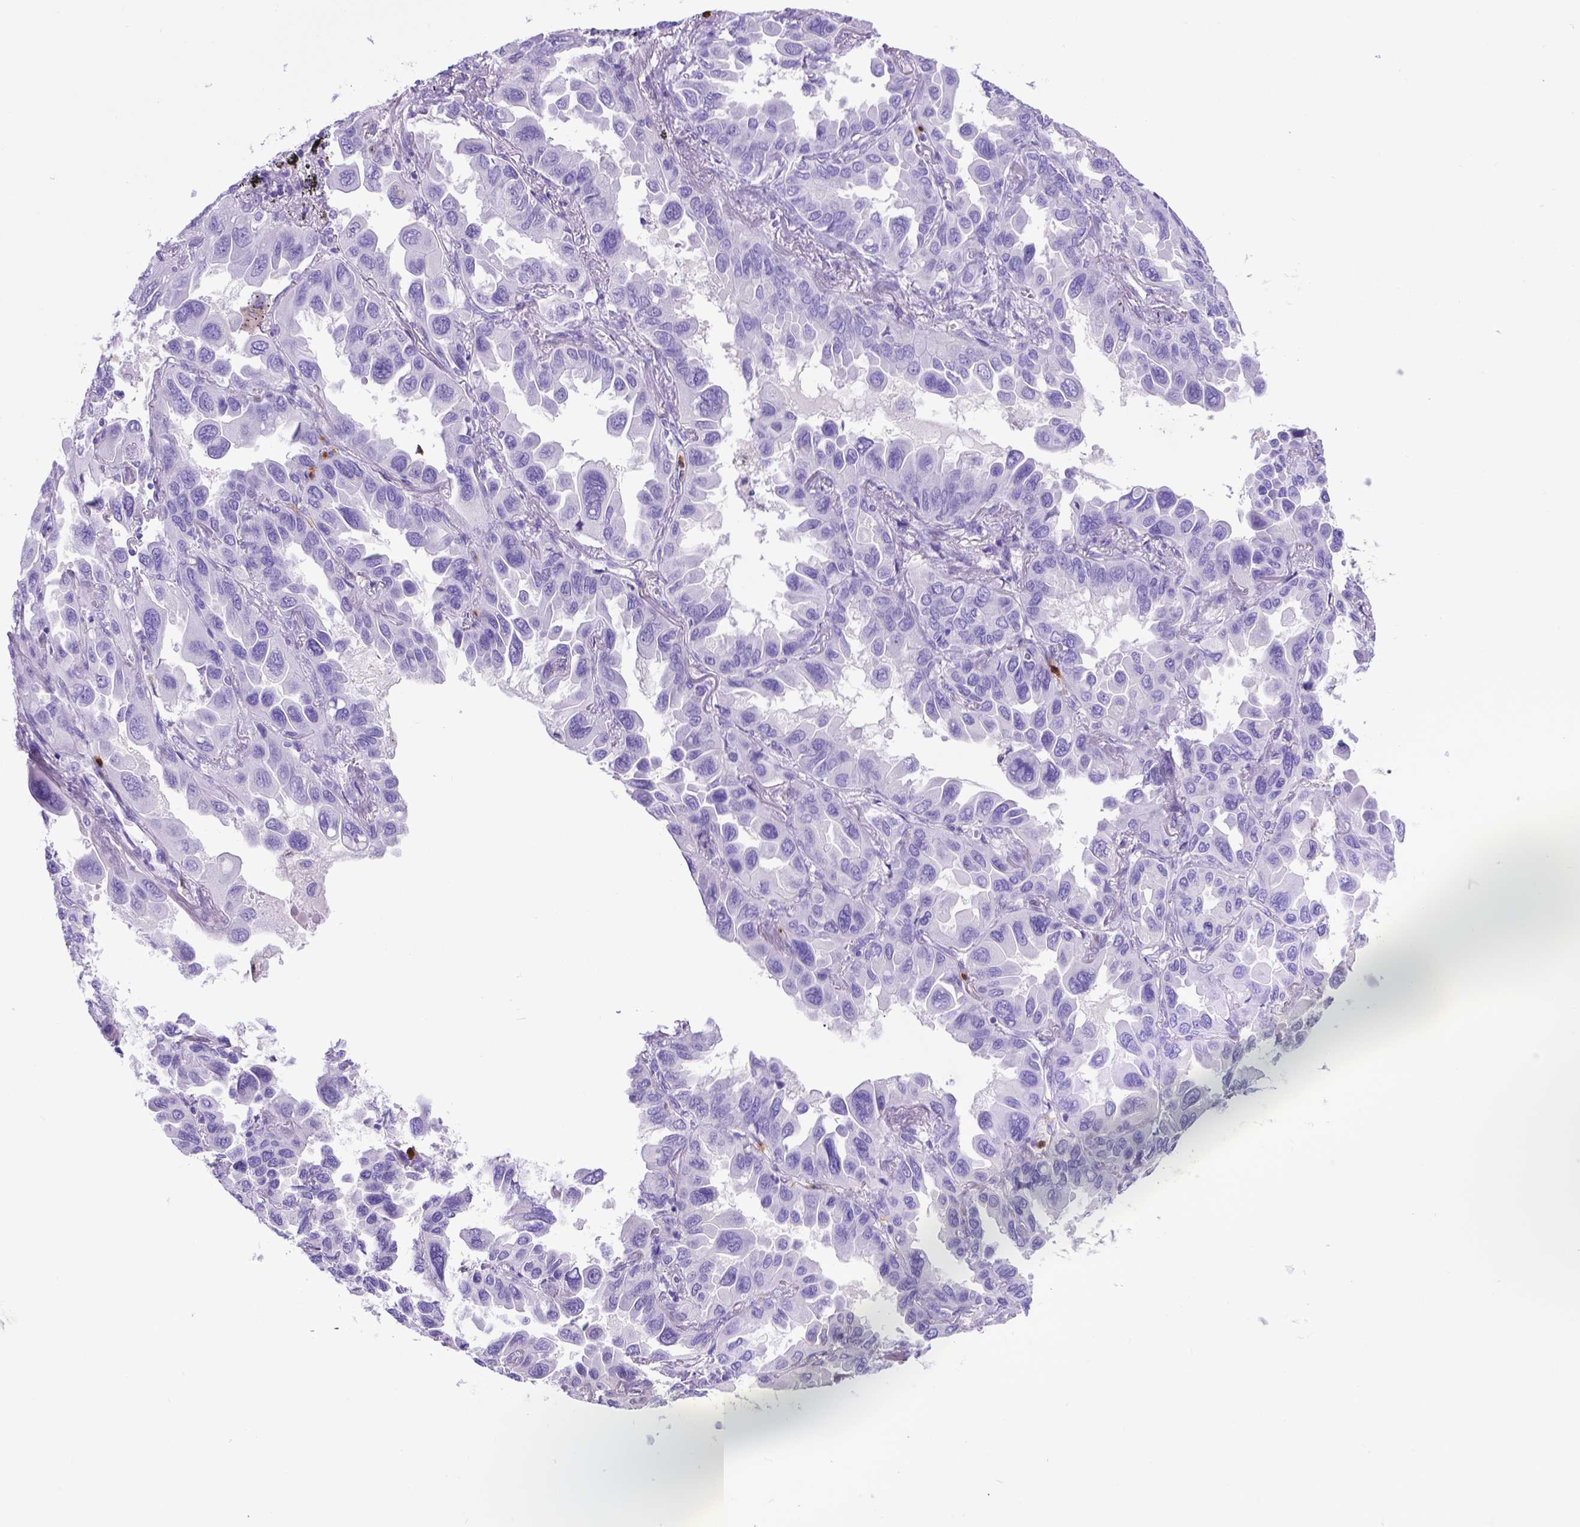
{"staining": {"intensity": "negative", "quantity": "none", "location": "none"}, "tissue": "lung cancer", "cell_type": "Tumor cells", "image_type": "cancer", "snomed": [{"axis": "morphology", "description": "Adenocarcinoma, NOS"}, {"axis": "topography", "description": "Lung"}], "caption": "Immunohistochemistry of human lung cancer shows no positivity in tumor cells.", "gene": "LZTR1", "patient": {"sex": "male", "age": 64}}